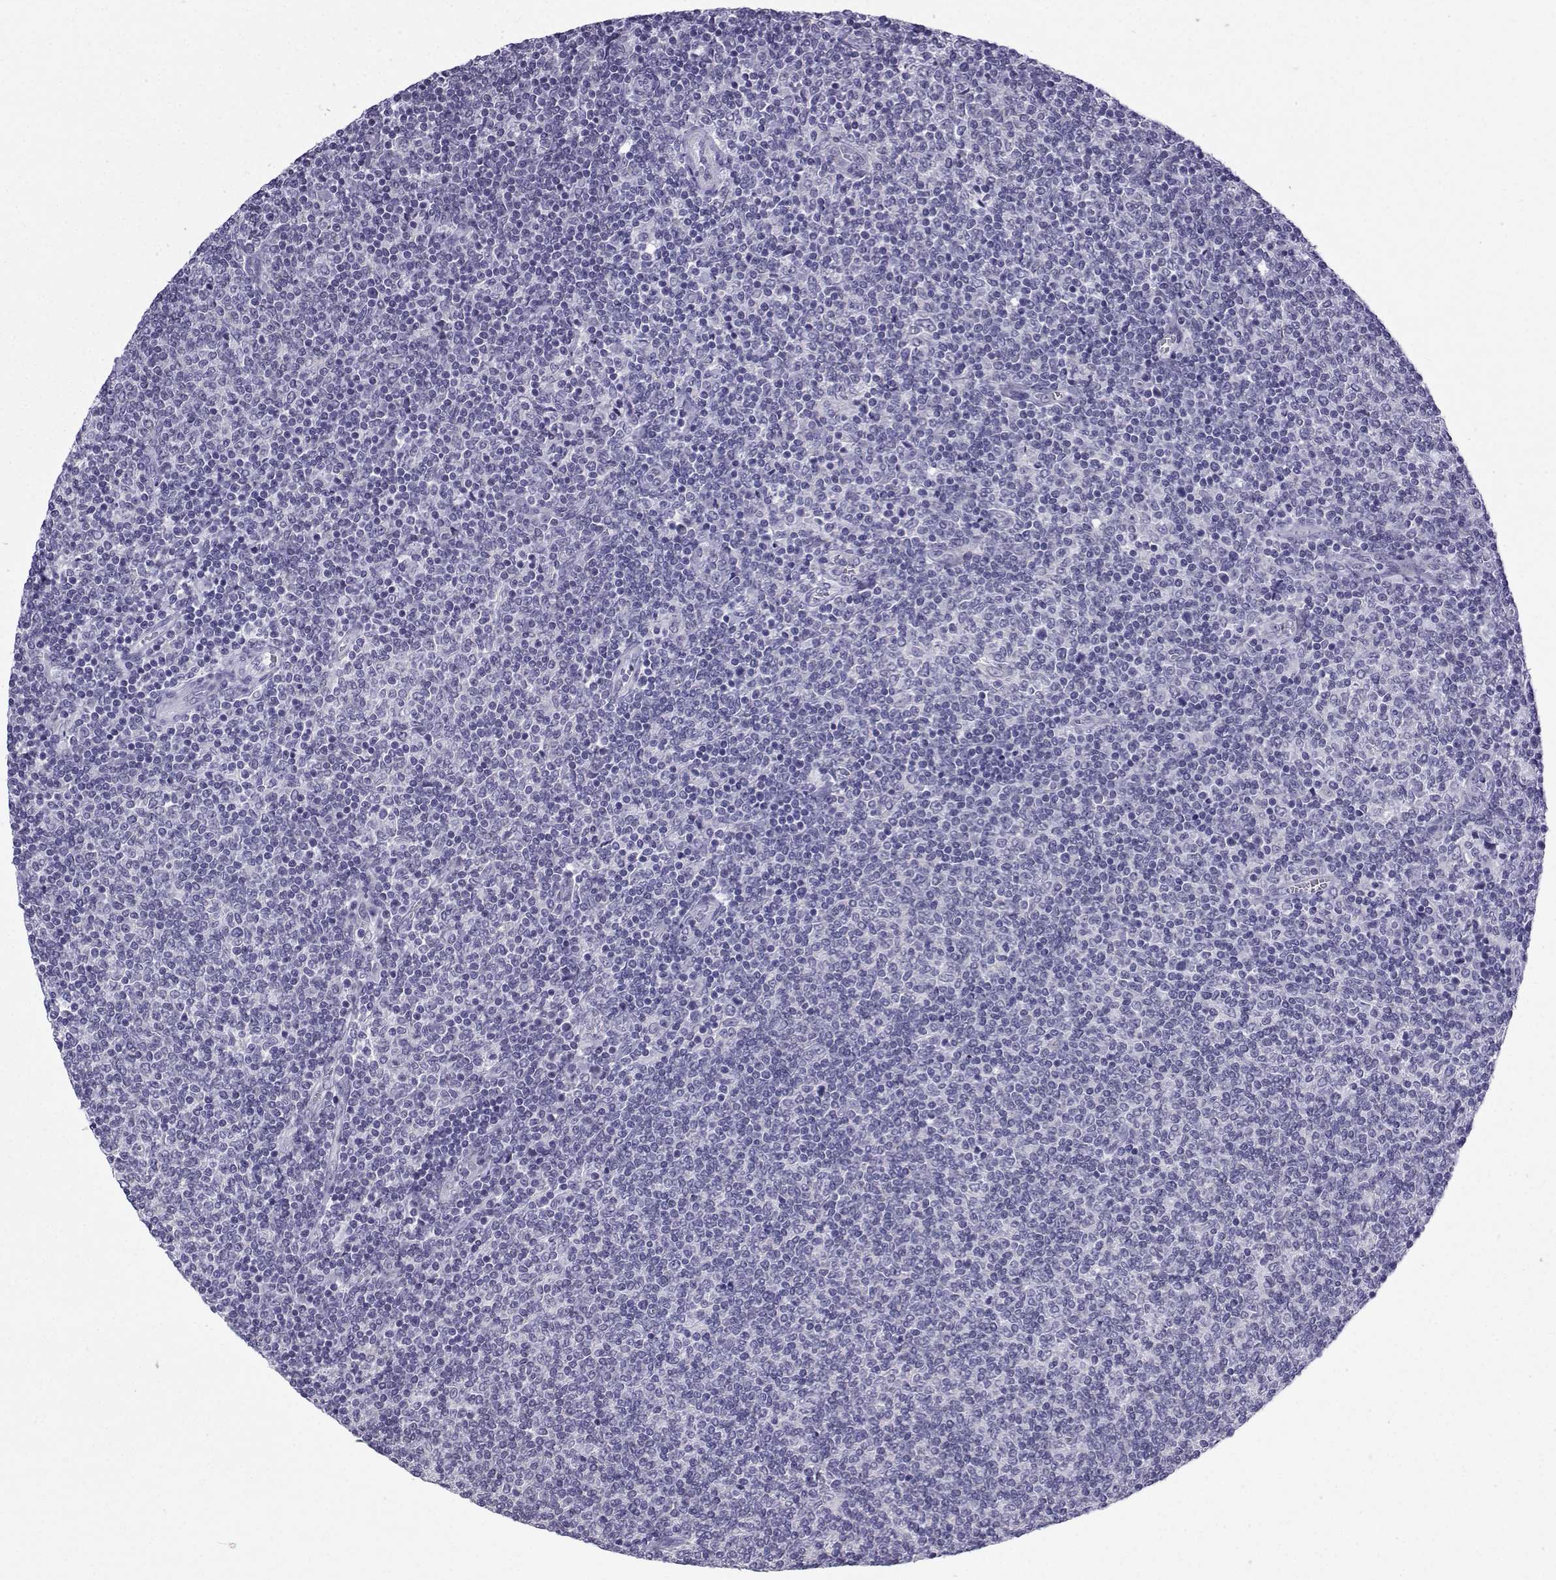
{"staining": {"intensity": "negative", "quantity": "none", "location": "none"}, "tissue": "lymphoma", "cell_type": "Tumor cells", "image_type": "cancer", "snomed": [{"axis": "morphology", "description": "Malignant lymphoma, non-Hodgkin's type, Low grade"}, {"axis": "topography", "description": "Lymph node"}], "caption": "High magnification brightfield microscopy of lymphoma stained with DAB (brown) and counterstained with hematoxylin (blue): tumor cells show no significant staining.", "gene": "ACRBP", "patient": {"sex": "male", "age": 52}}